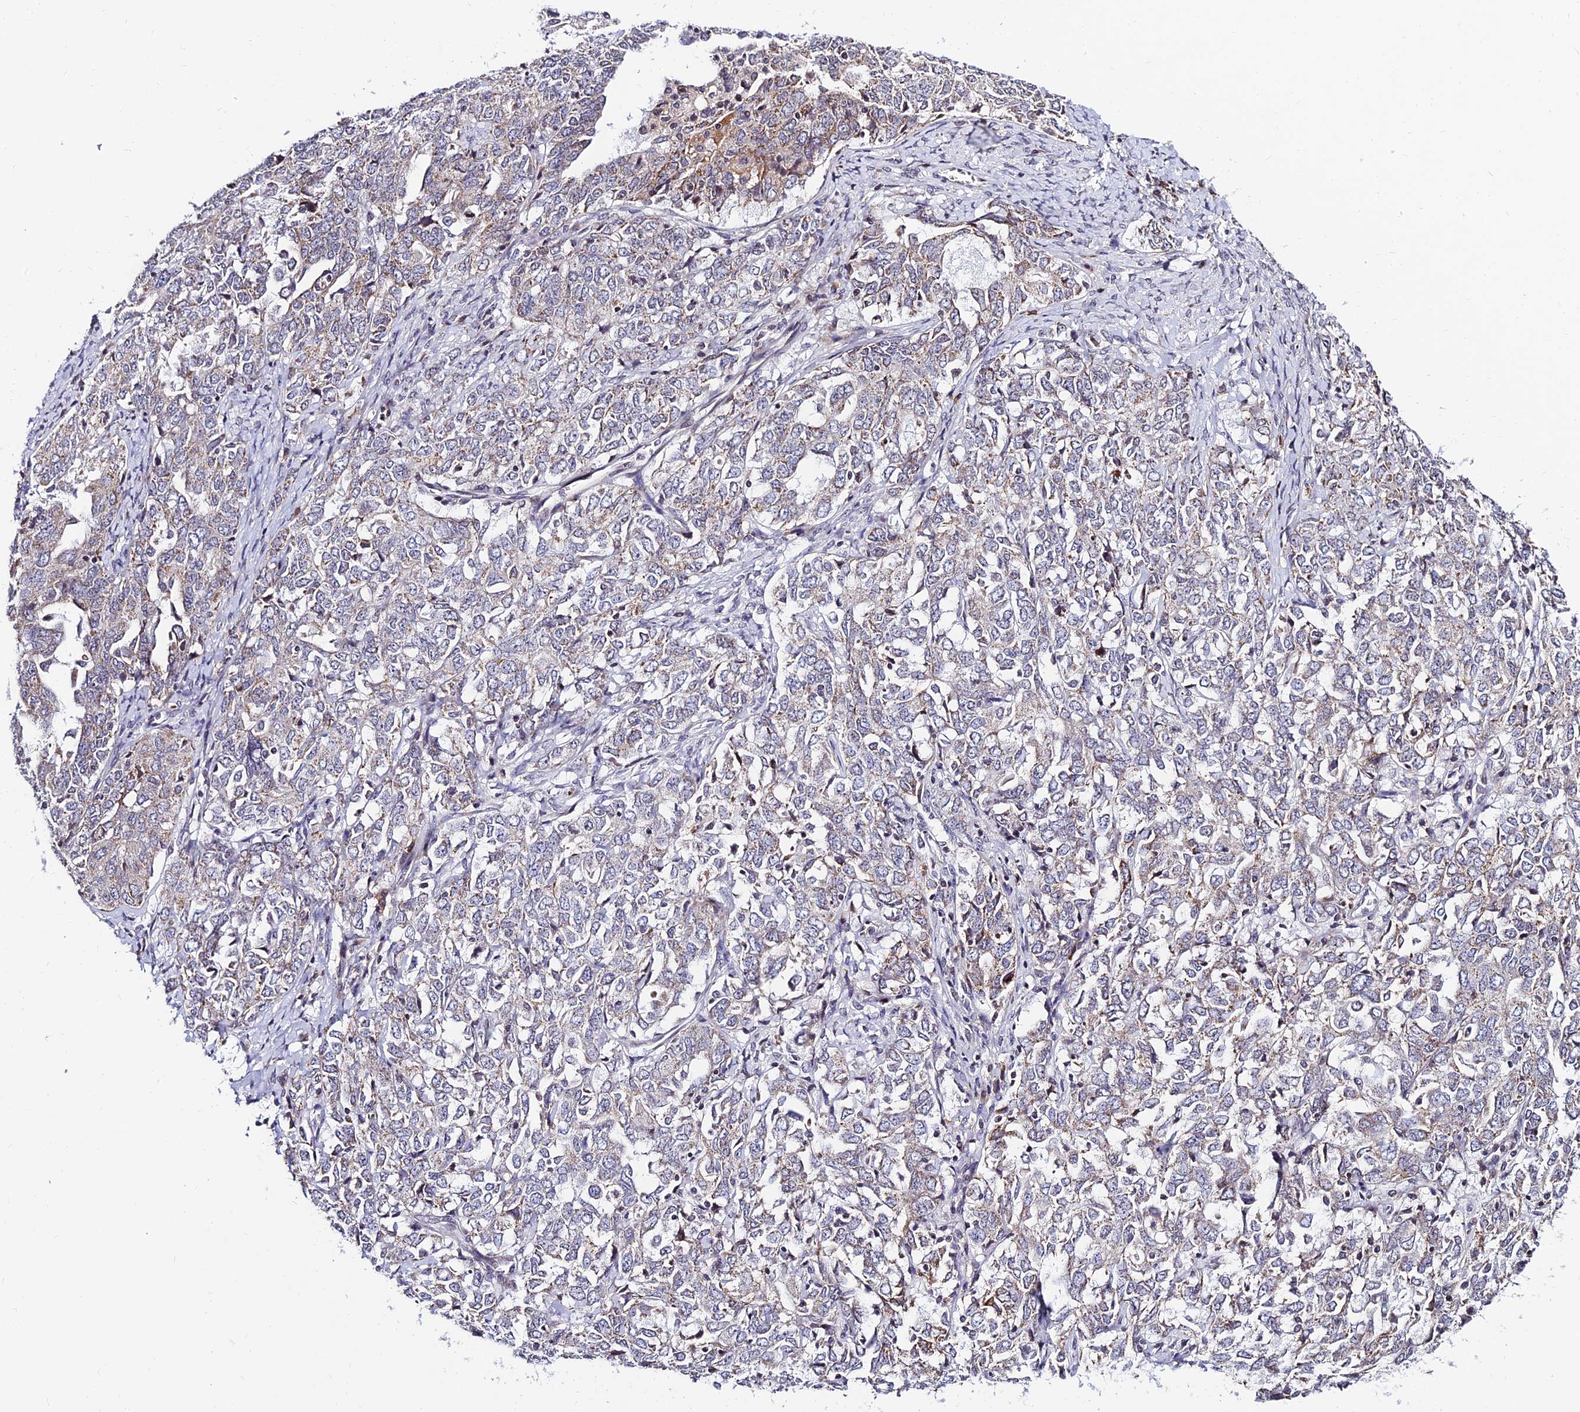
{"staining": {"intensity": "weak", "quantity": "<25%", "location": "cytoplasmic/membranous"}, "tissue": "ovarian cancer", "cell_type": "Tumor cells", "image_type": "cancer", "snomed": [{"axis": "morphology", "description": "Carcinoma, endometroid"}, {"axis": "topography", "description": "Ovary"}], "caption": "DAB (3,3'-diaminobenzidine) immunohistochemical staining of ovarian cancer (endometroid carcinoma) exhibits no significant expression in tumor cells.", "gene": "CDNF", "patient": {"sex": "female", "age": 62}}